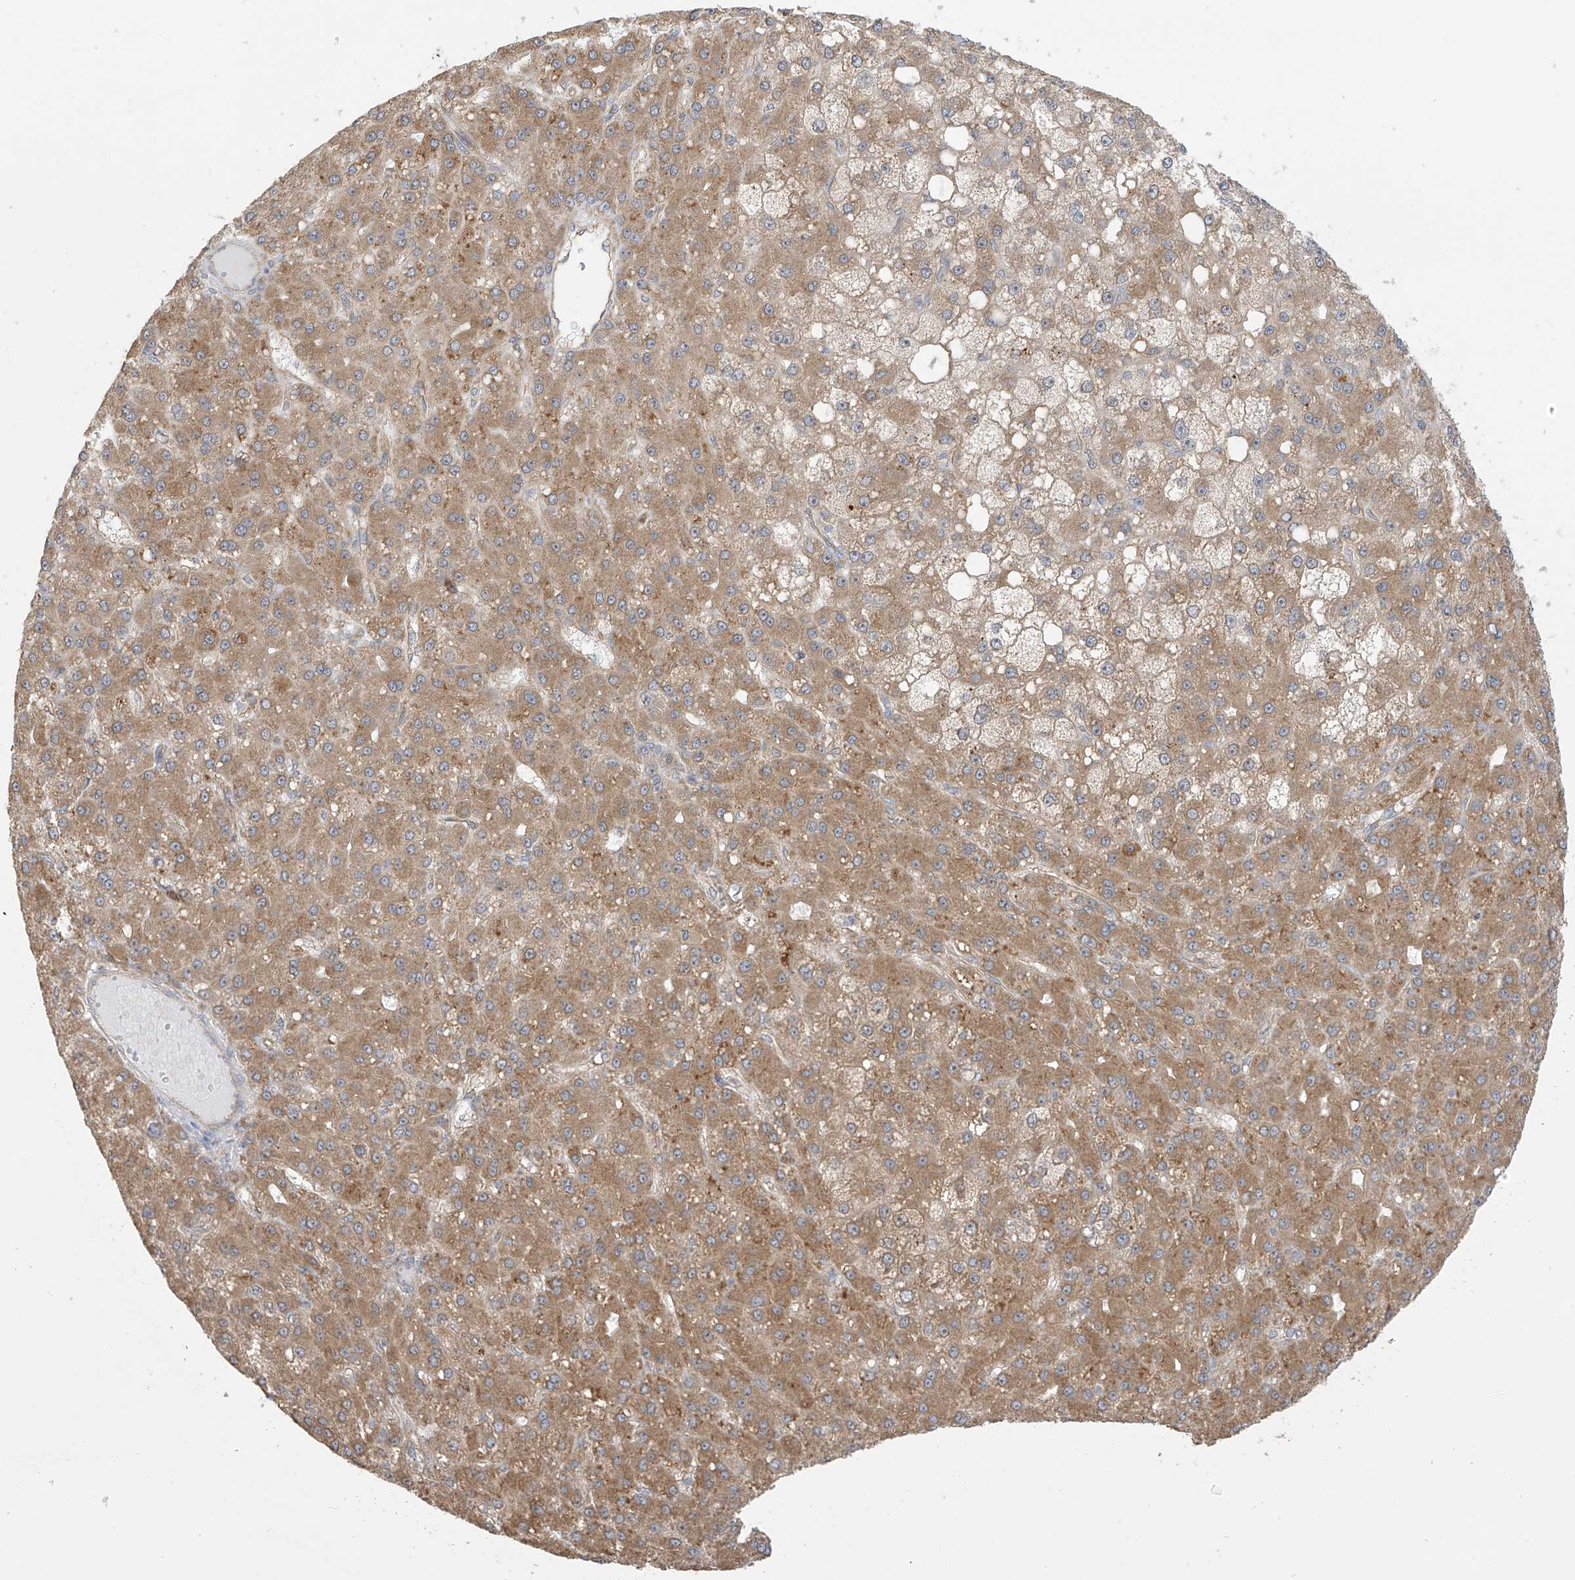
{"staining": {"intensity": "moderate", "quantity": "25%-75%", "location": "cytoplasmic/membranous"}, "tissue": "liver cancer", "cell_type": "Tumor cells", "image_type": "cancer", "snomed": [{"axis": "morphology", "description": "Carcinoma, Hepatocellular, NOS"}, {"axis": "topography", "description": "Liver"}], "caption": "Hepatocellular carcinoma (liver) stained with immunohistochemistry reveals moderate cytoplasmic/membranous positivity in about 25%-75% of tumor cells.", "gene": "KIAA1522", "patient": {"sex": "male", "age": 67}}